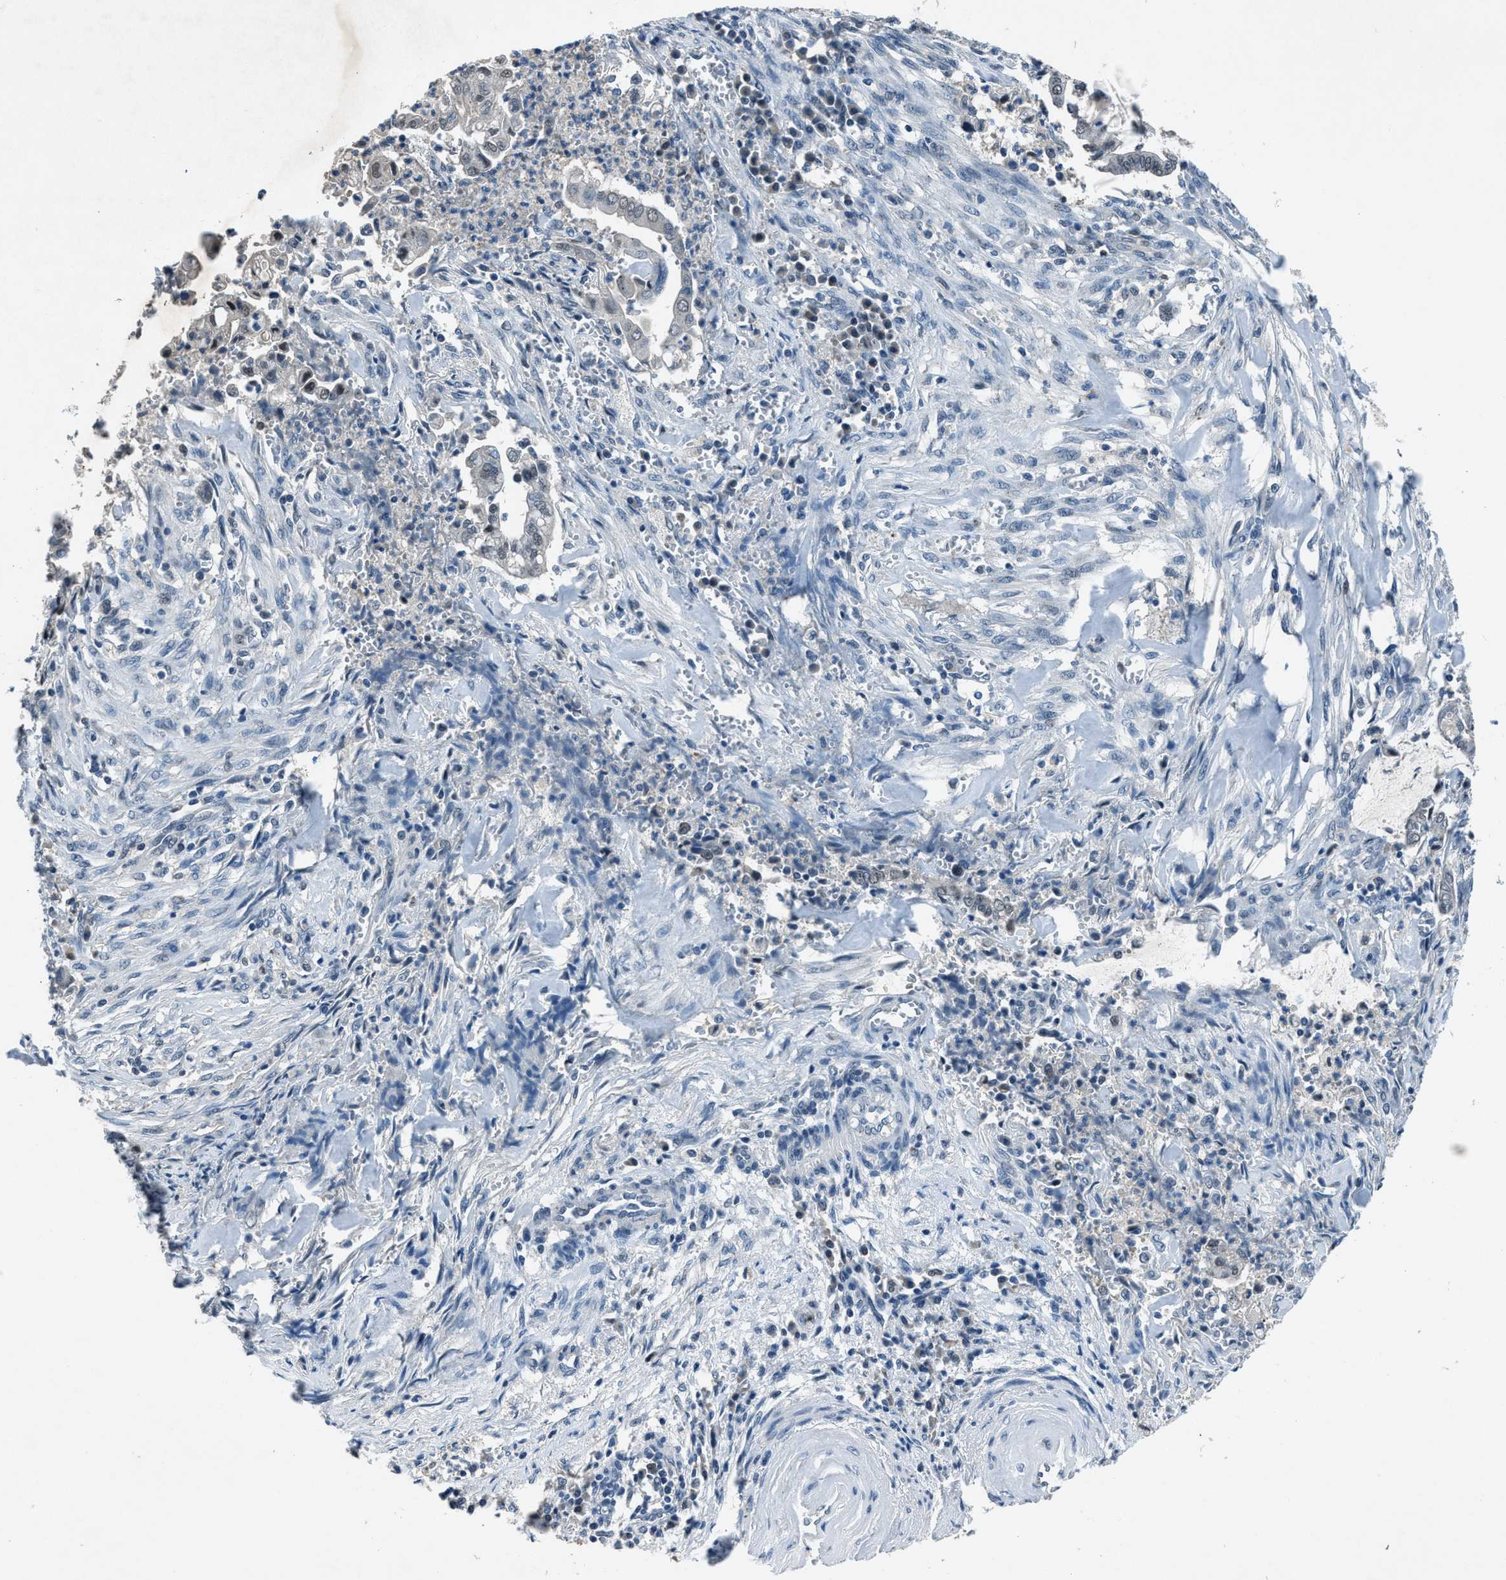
{"staining": {"intensity": "negative", "quantity": "none", "location": "none"}, "tissue": "cervical cancer", "cell_type": "Tumor cells", "image_type": "cancer", "snomed": [{"axis": "morphology", "description": "Adenocarcinoma, NOS"}, {"axis": "topography", "description": "Cervix"}], "caption": "Tumor cells show no significant protein expression in cervical adenocarcinoma. Nuclei are stained in blue.", "gene": "DUSP19", "patient": {"sex": "female", "age": 44}}